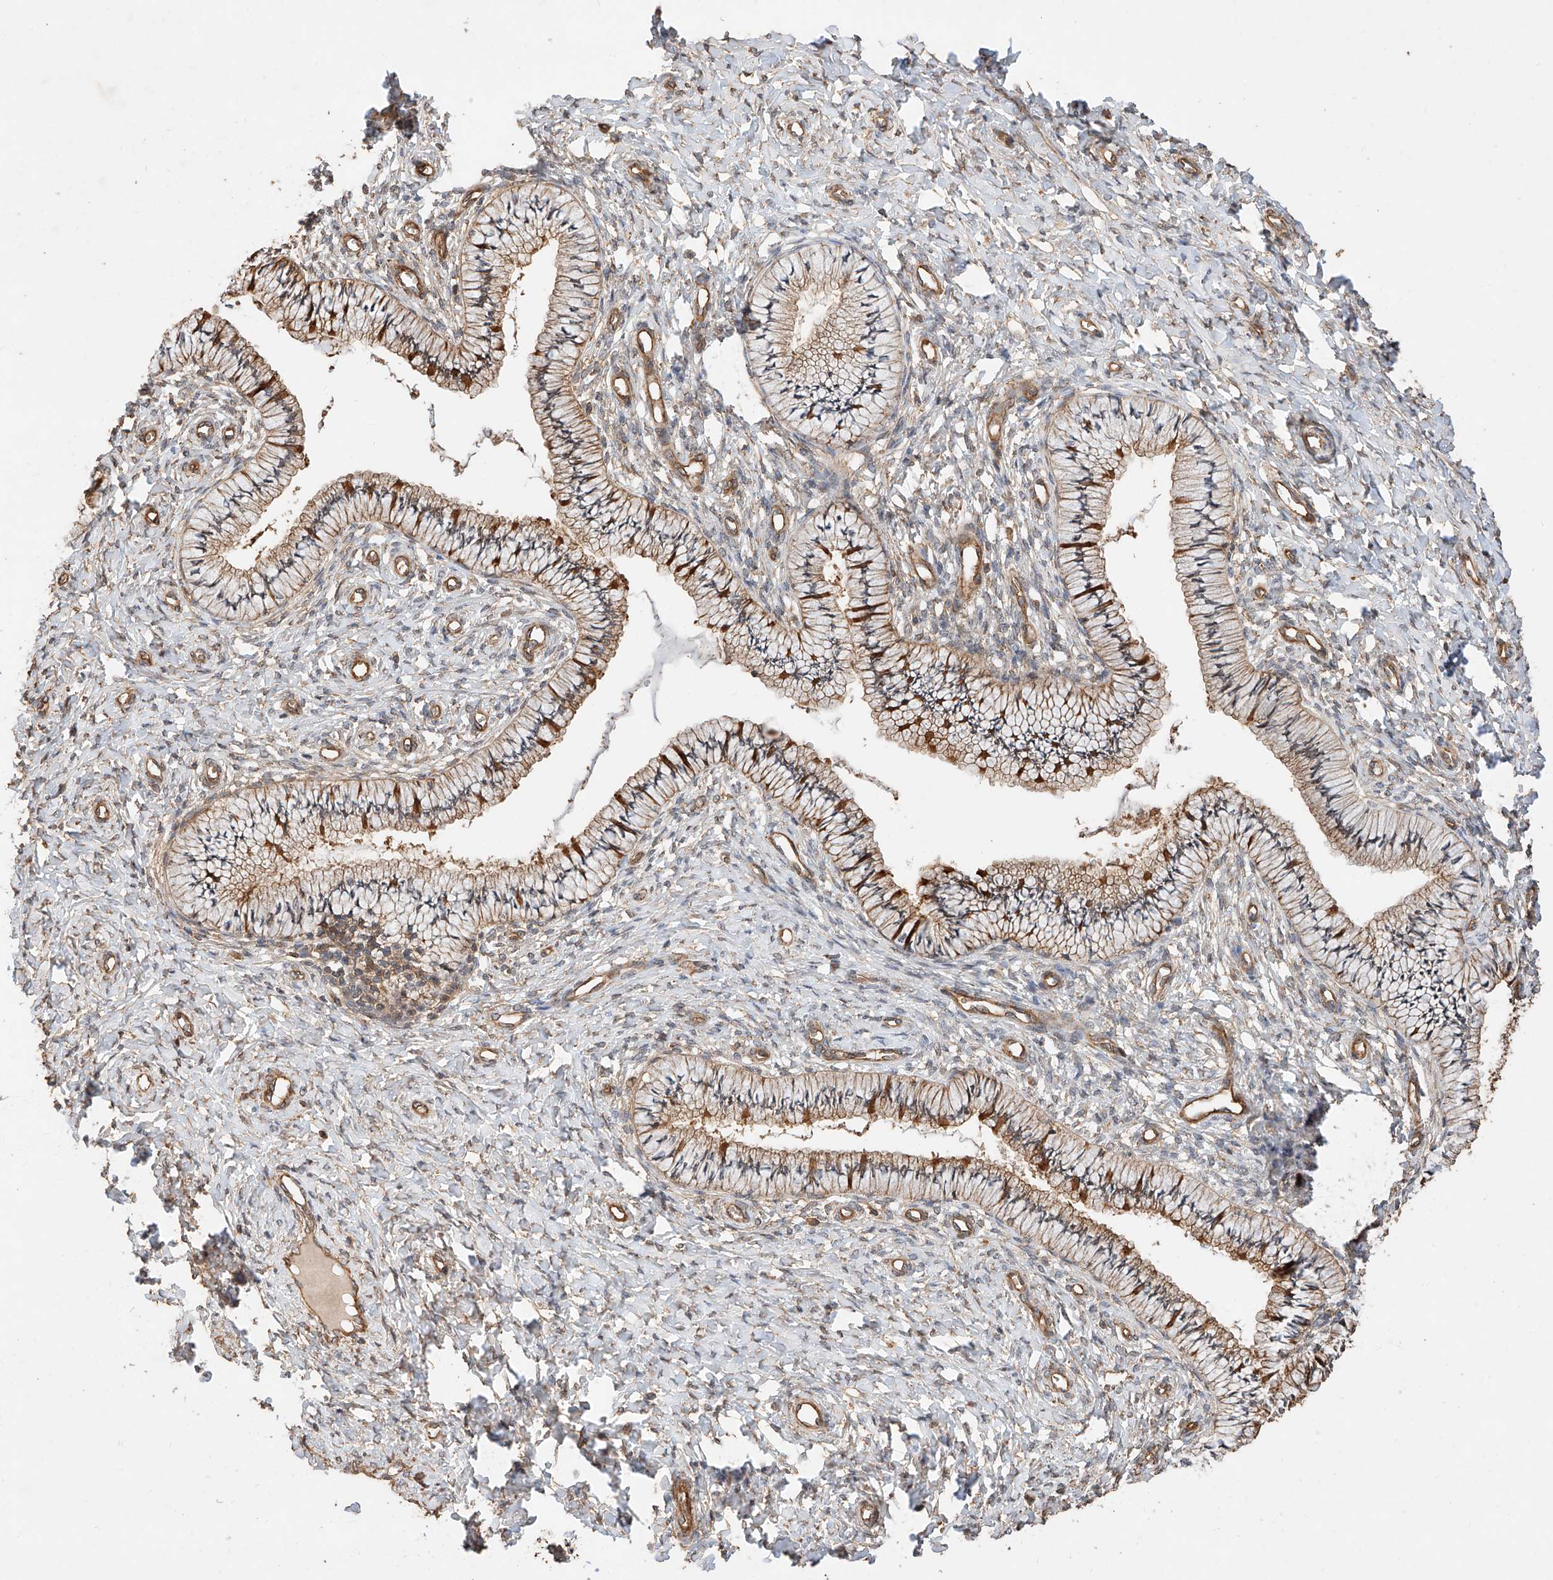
{"staining": {"intensity": "moderate", "quantity": ">75%", "location": "cytoplasmic/membranous"}, "tissue": "cervix", "cell_type": "Glandular cells", "image_type": "normal", "snomed": [{"axis": "morphology", "description": "Normal tissue, NOS"}, {"axis": "topography", "description": "Cervix"}], "caption": "Moderate cytoplasmic/membranous expression is seen in approximately >75% of glandular cells in normal cervix.", "gene": "GHDC", "patient": {"sex": "female", "age": 36}}